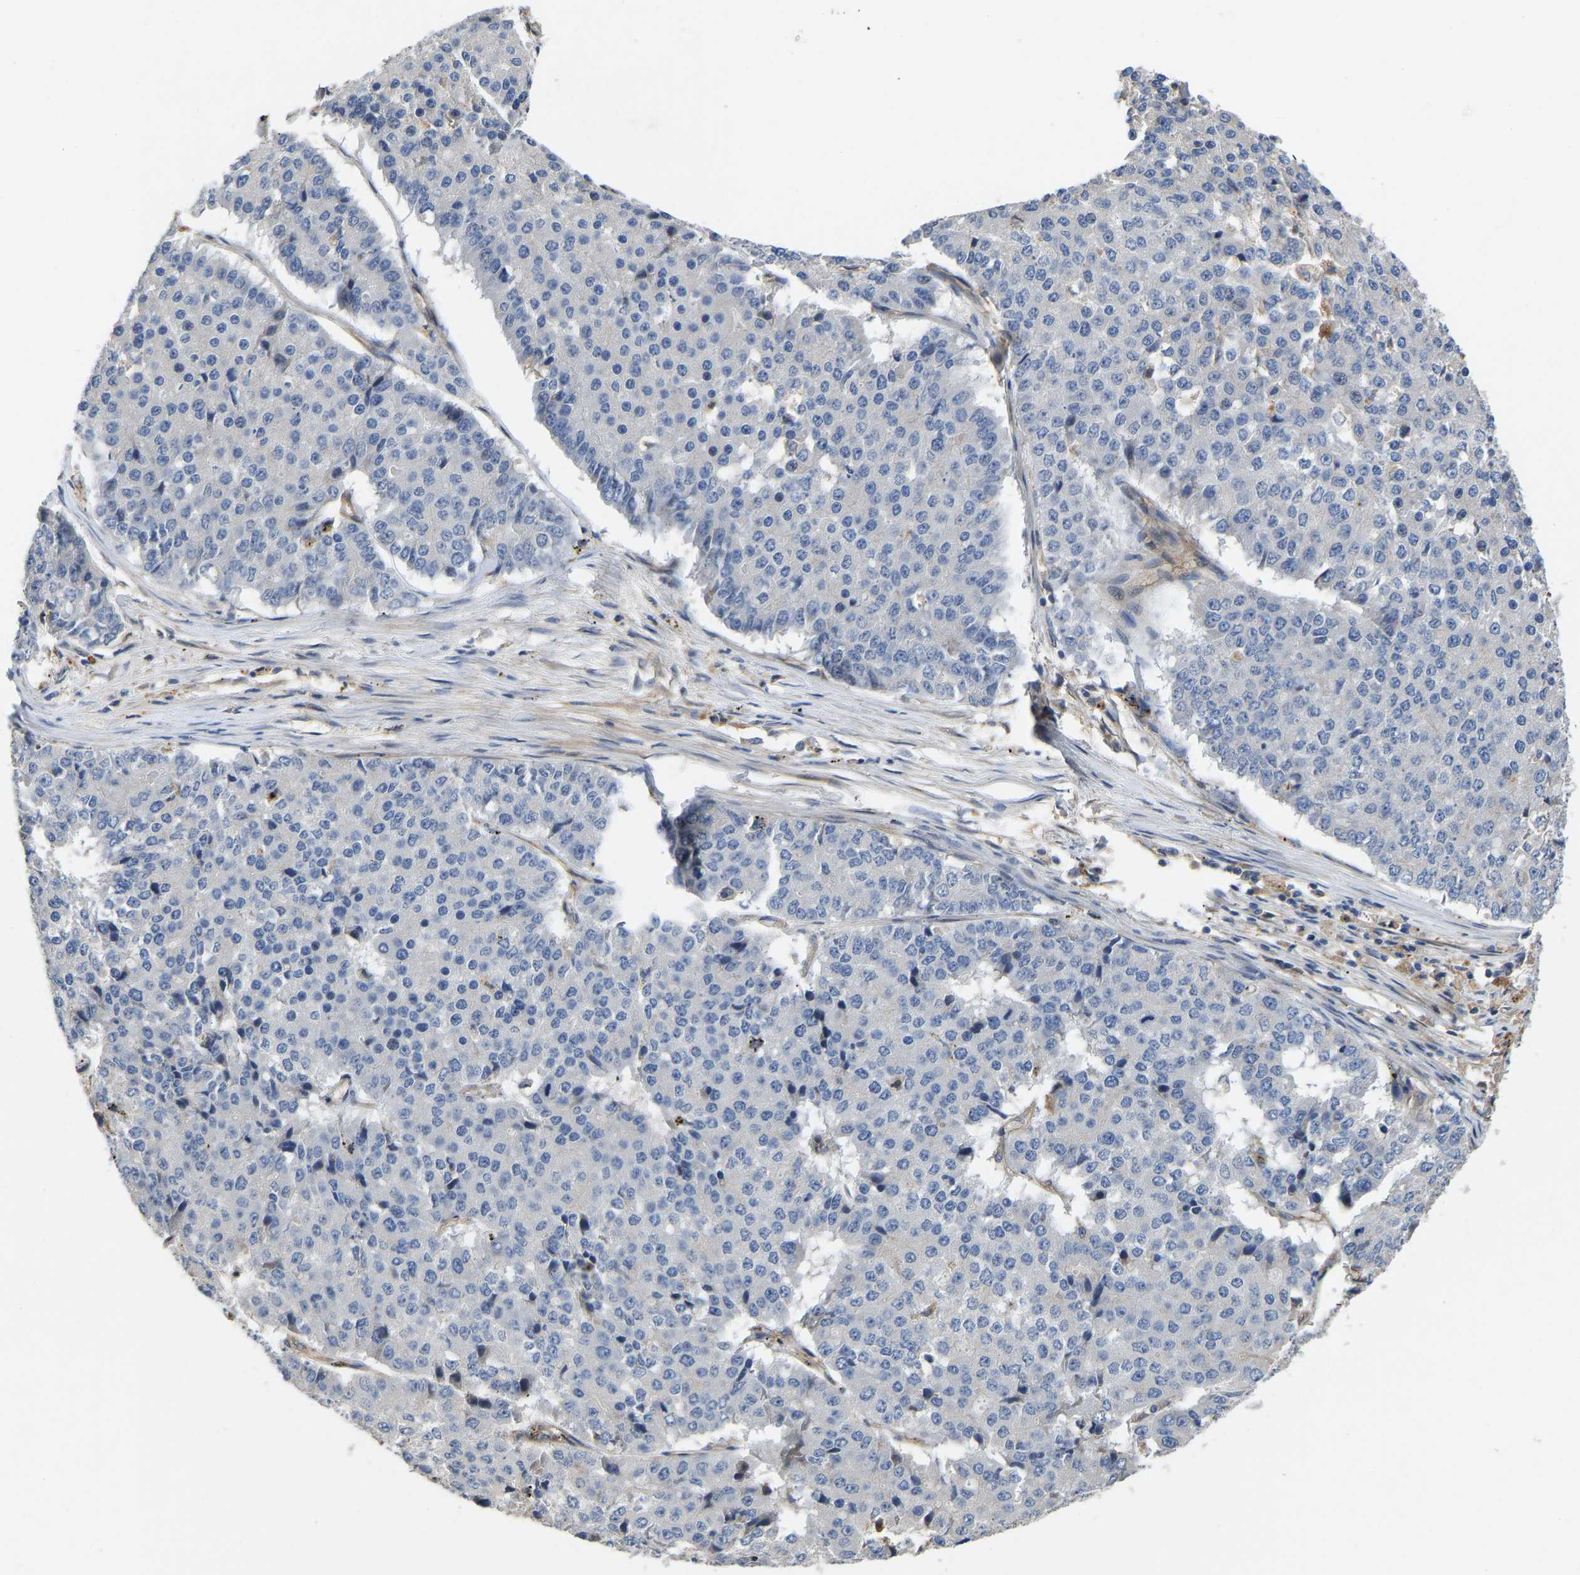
{"staining": {"intensity": "negative", "quantity": "none", "location": "none"}, "tissue": "pancreatic cancer", "cell_type": "Tumor cells", "image_type": "cancer", "snomed": [{"axis": "morphology", "description": "Adenocarcinoma, NOS"}, {"axis": "topography", "description": "Pancreas"}], "caption": "Immunohistochemistry micrograph of neoplastic tissue: human pancreatic adenocarcinoma stained with DAB (3,3'-diaminobenzidine) demonstrates no significant protein expression in tumor cells. (Immunohistochemistry (ihc), brightfield microscopy, high magnification).", "gene": "ELMO2", "patient": {"sex": "male", "age": 50}}